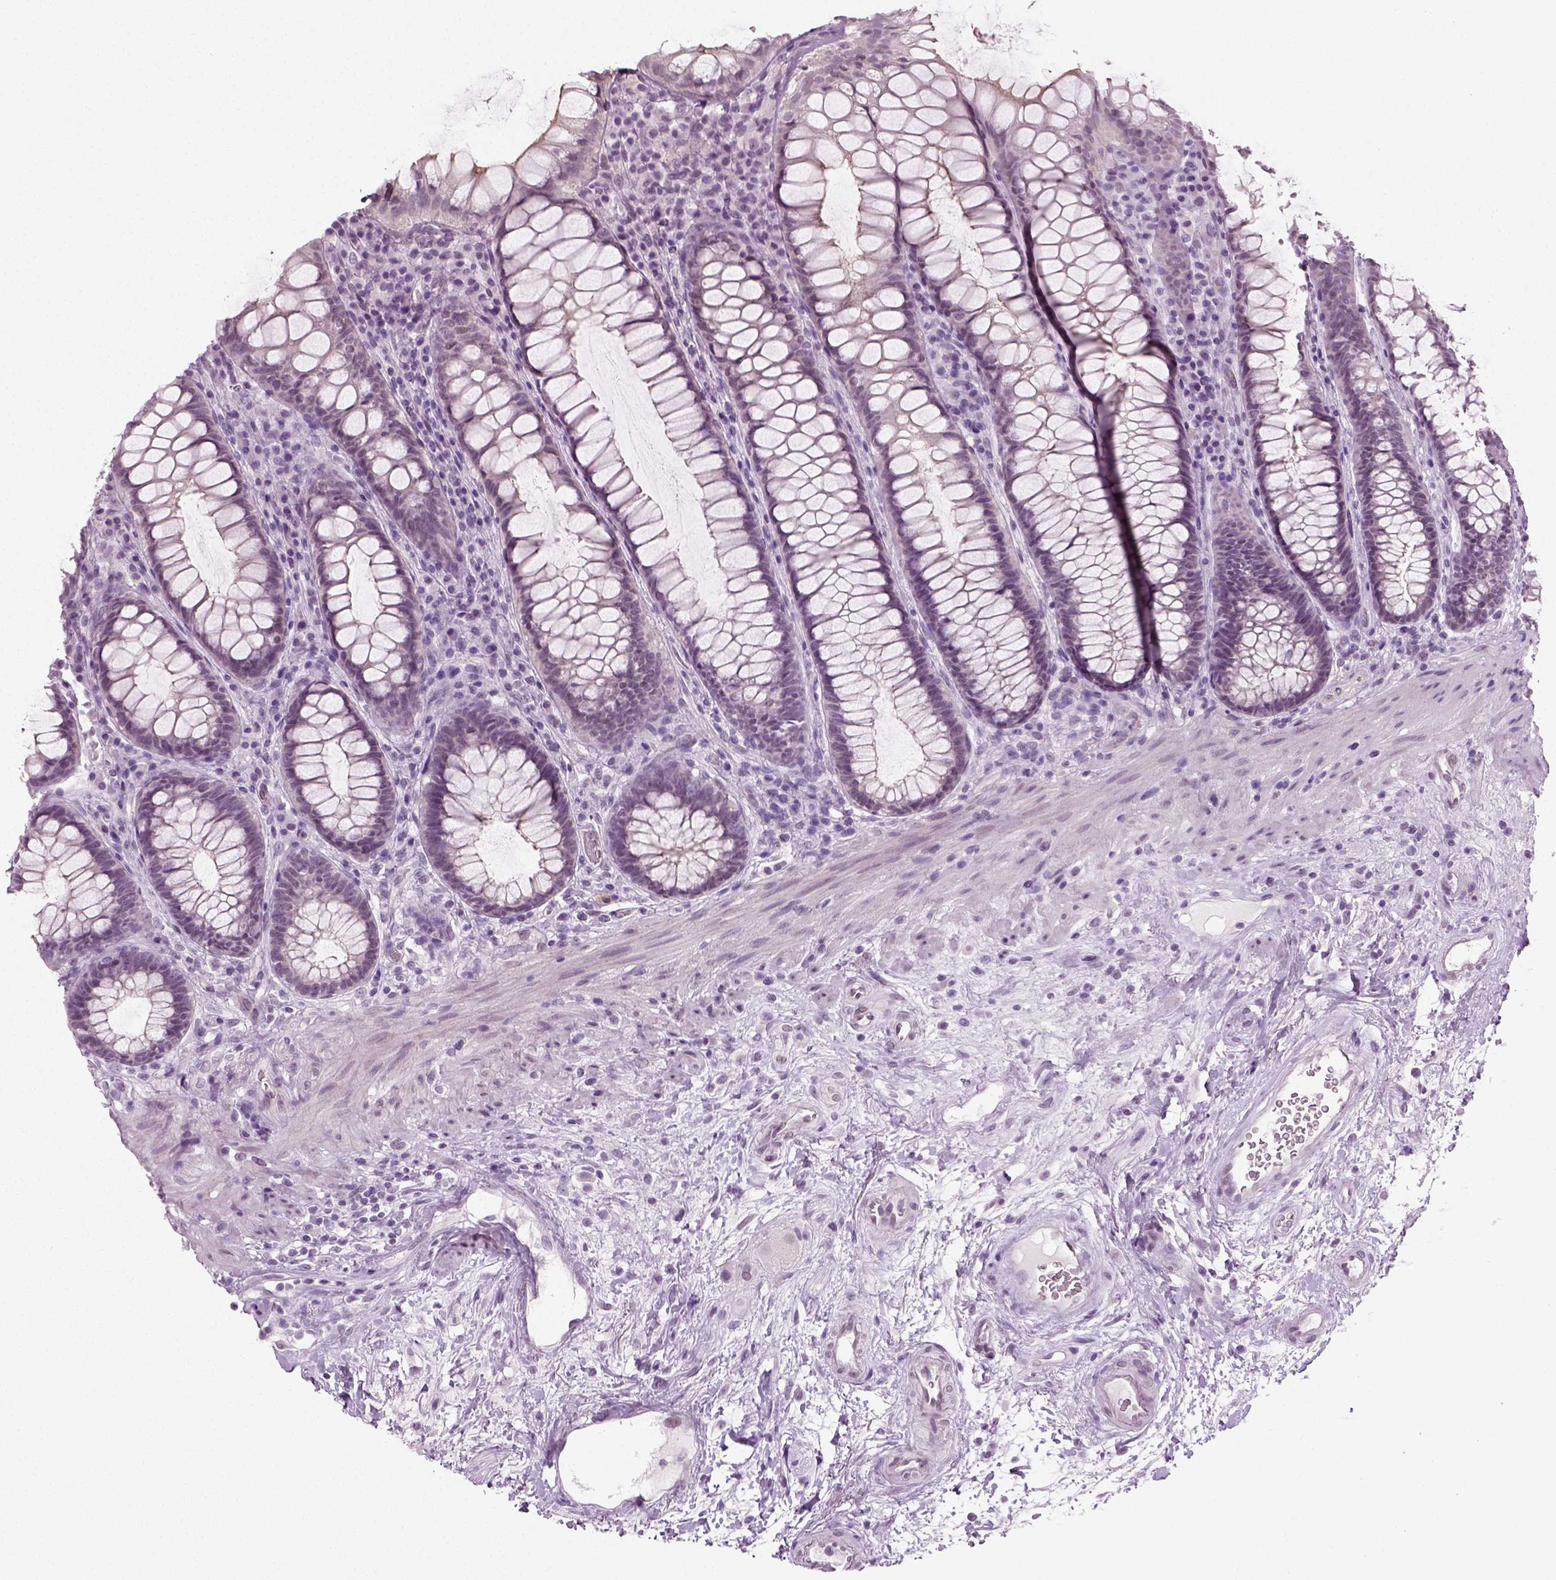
{"staining": {"intensity": "weak", "quantity": "<25%", "location": "cytoplasmic/membranous"}, "tissue": "rectum", "cell_type": "Glandular cells", "image_type": "normal", "snomed": [{"axis": "morphology", "description": "Normal tissue, NOS"}, {"axis": "topography", "description": "Rectum"}], "caption": "A histopathology image of human rectum is negative for staining in glandular cells.", "gene": "SPATA31E1", "patient": {"sex": "male", "age": 72}}